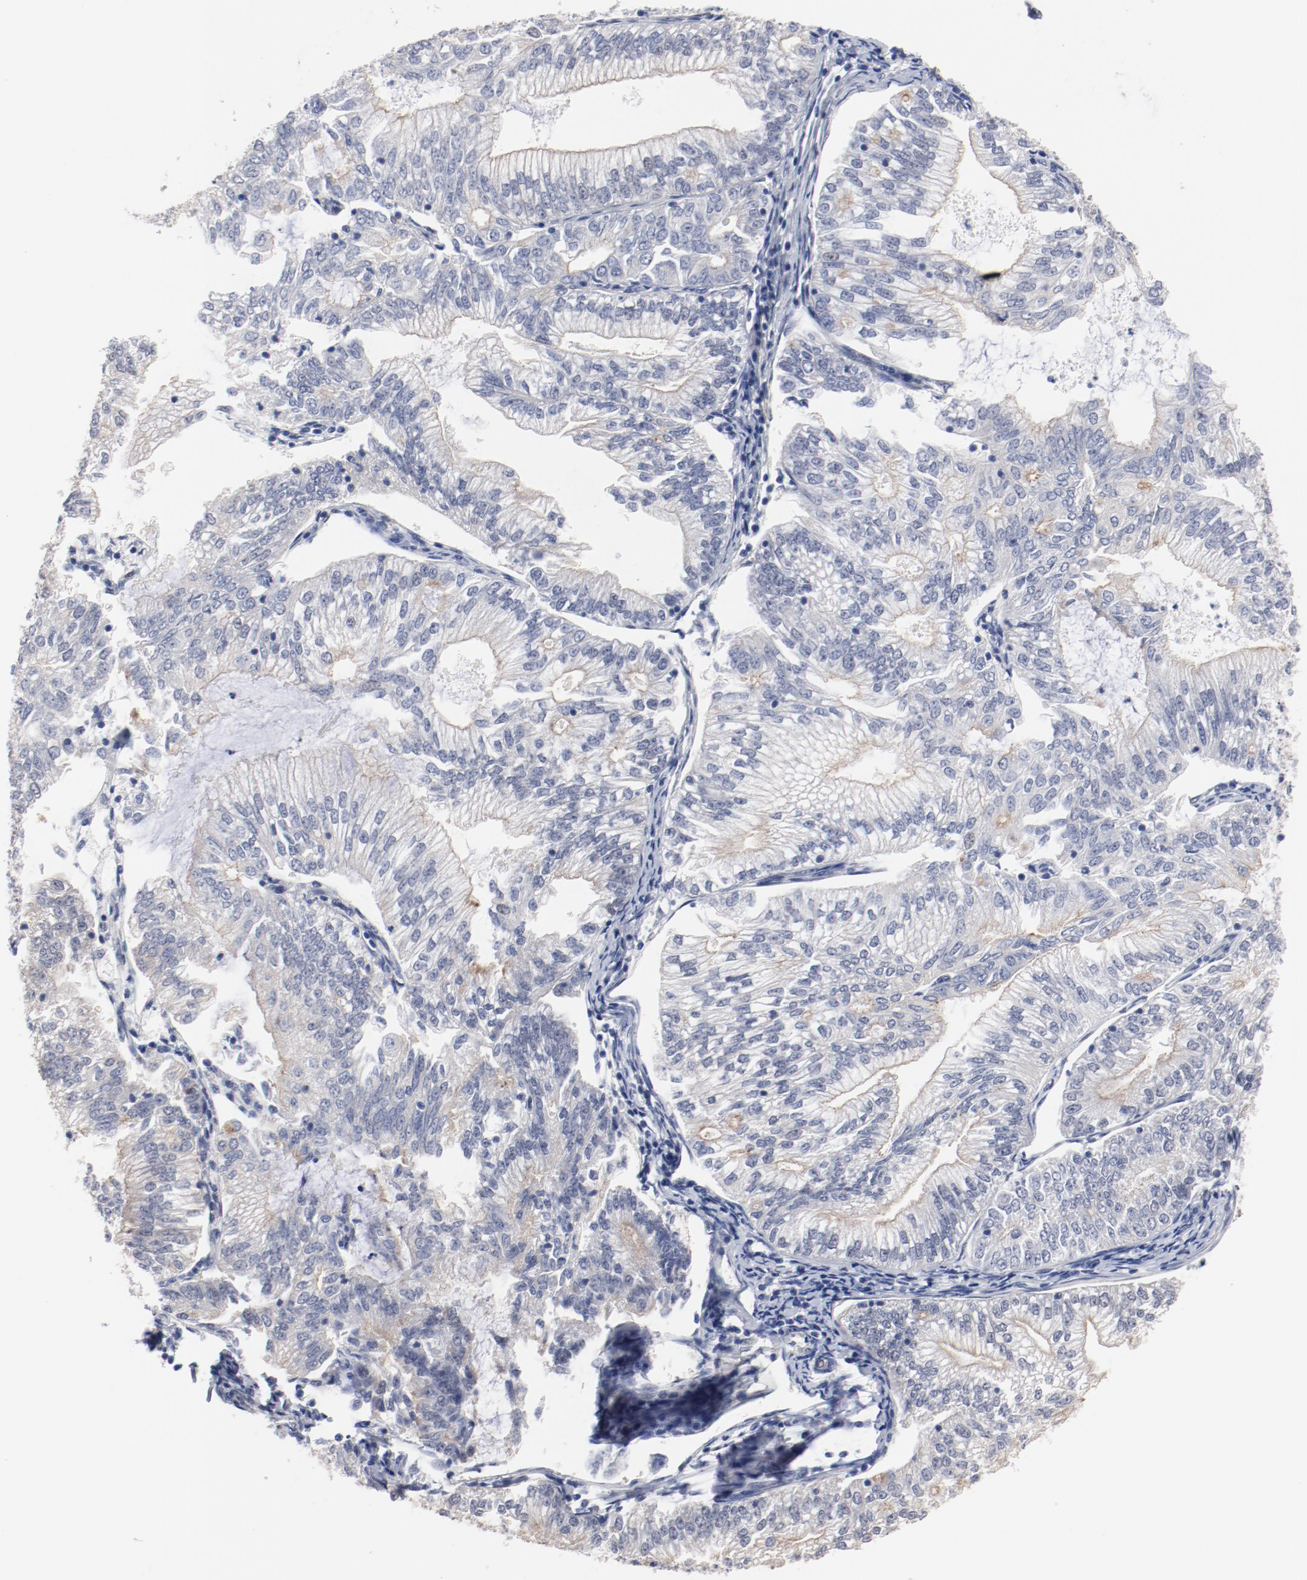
{"staining": {"intensity": "weak", "quantity": "25%-75%", "location": "cytoplasmic/membranous"}, "tissue": "endometrial cancer", "cell_type": "Tumor cells", "image_type": "cancer", "snomed": [{"axis": "morphology", "description": "Adenocarcinoma, NOS"}, {"axis": "topography", "description": "Endometrium"}], "caption": "Protein positivity by immunohistochemistry shows weak cytoplasmic/membranous staining in approximately 25%-75% of tumor cells in endometrial adenocarcinoma.", "gene": "GPR143", "patient": {"sex": "female", "age": 69}}